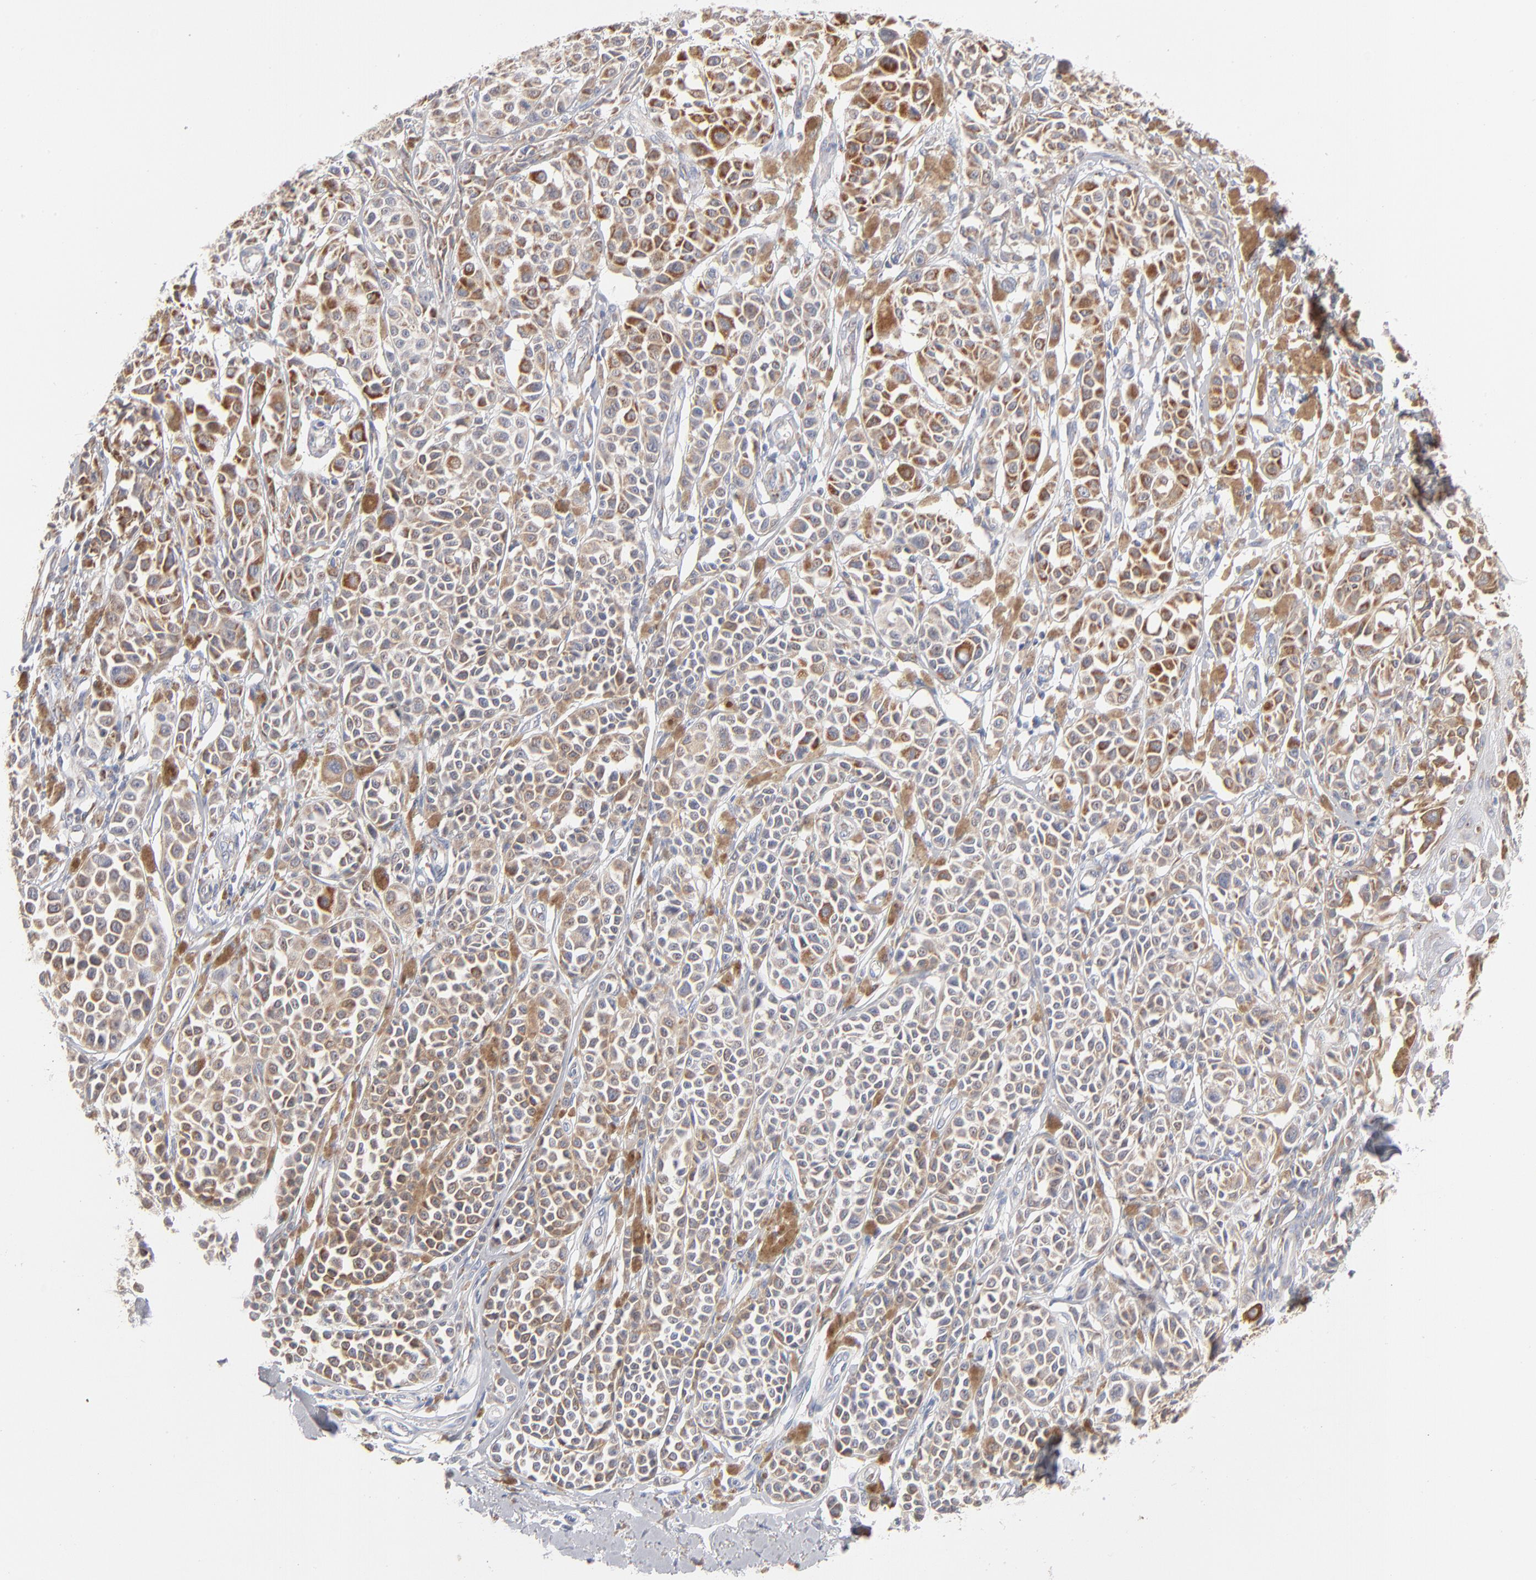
{"staining": {"intensity": "moderate", "quantity": ">75%", "location": "cytoplasmic/membranous"}, "tissue": "melanoma", "cell_type": "Tumor cells", "image_type": "cancer", "snomed": [{"axis": "morphology", "description": "Malignant melanoma, NOS"}, {"axis": "topography", "description": "Skin"}], "caption": "IHC photomicrograph of malignant melanoma stained for a protein (brown), which displays medium levels of moderate cytoplasmic/membranous expression in approximately >75% of tumor cells.", "gene": "MRPL58", "patient": {"sex": "female", "age": 38}}